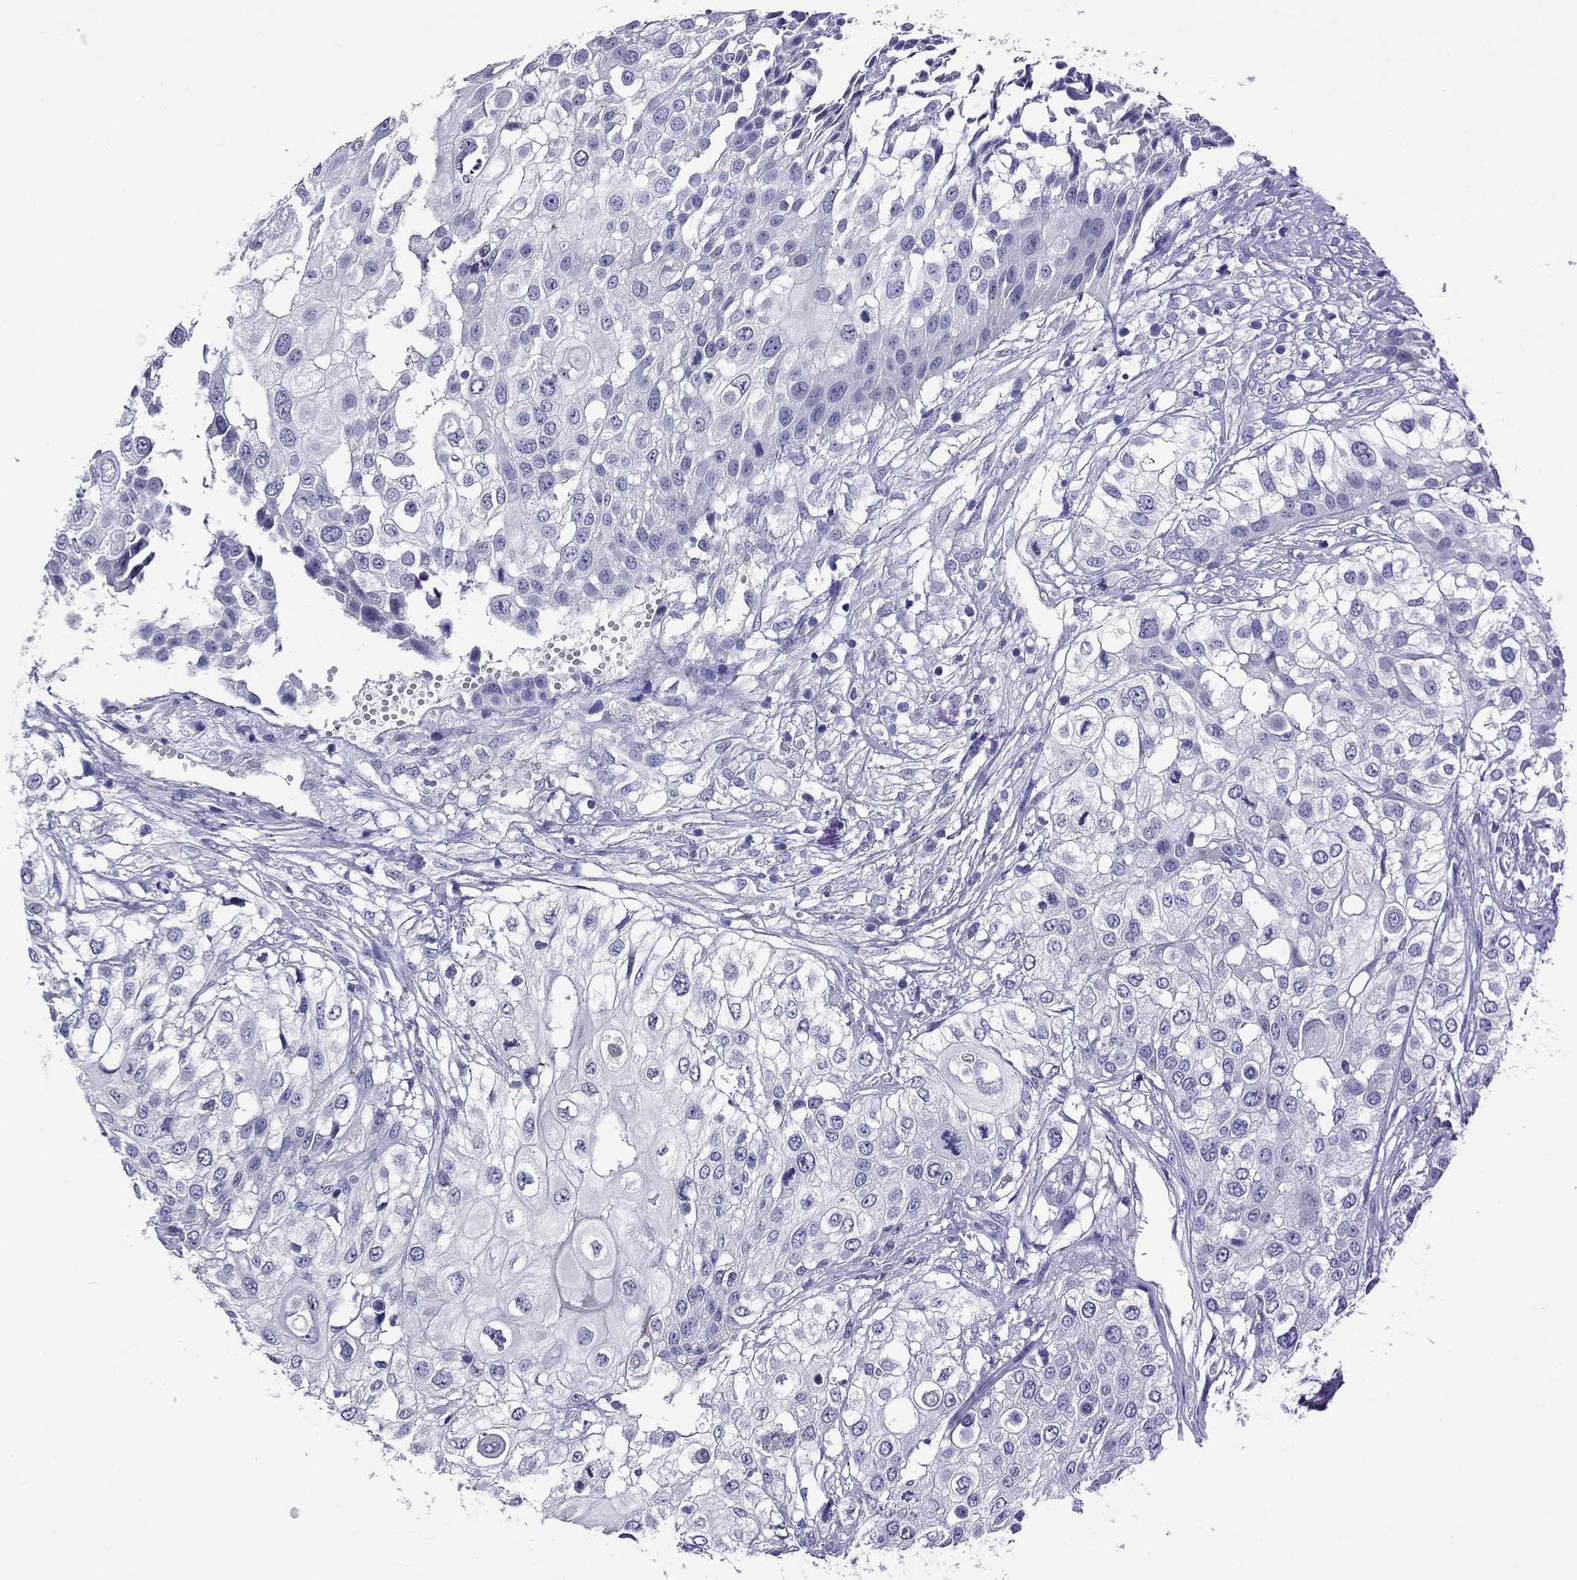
{"staining": {"intensity": "negative", "quantity": "none", "location": "none"}, "tissue": "urothelial cancer", "cell_type": "Tumor cells", "image_type": "cancer", "snomed": [{"axis": "morphology", "description": "Urothelial carcinoma, High grade"}, {"axis": "topography", "description": "Urinary bladder"}], "caption": "High magnification brightfield microscopy of urothelial cancer stained with DAB (3,3'-diaminobenzidine) (brown) and counterstained with hematoxylin (blue): tumor cells show no significant expression.", "gene": "CNDP1", "patient": {"sex": "female", "age": 79}}